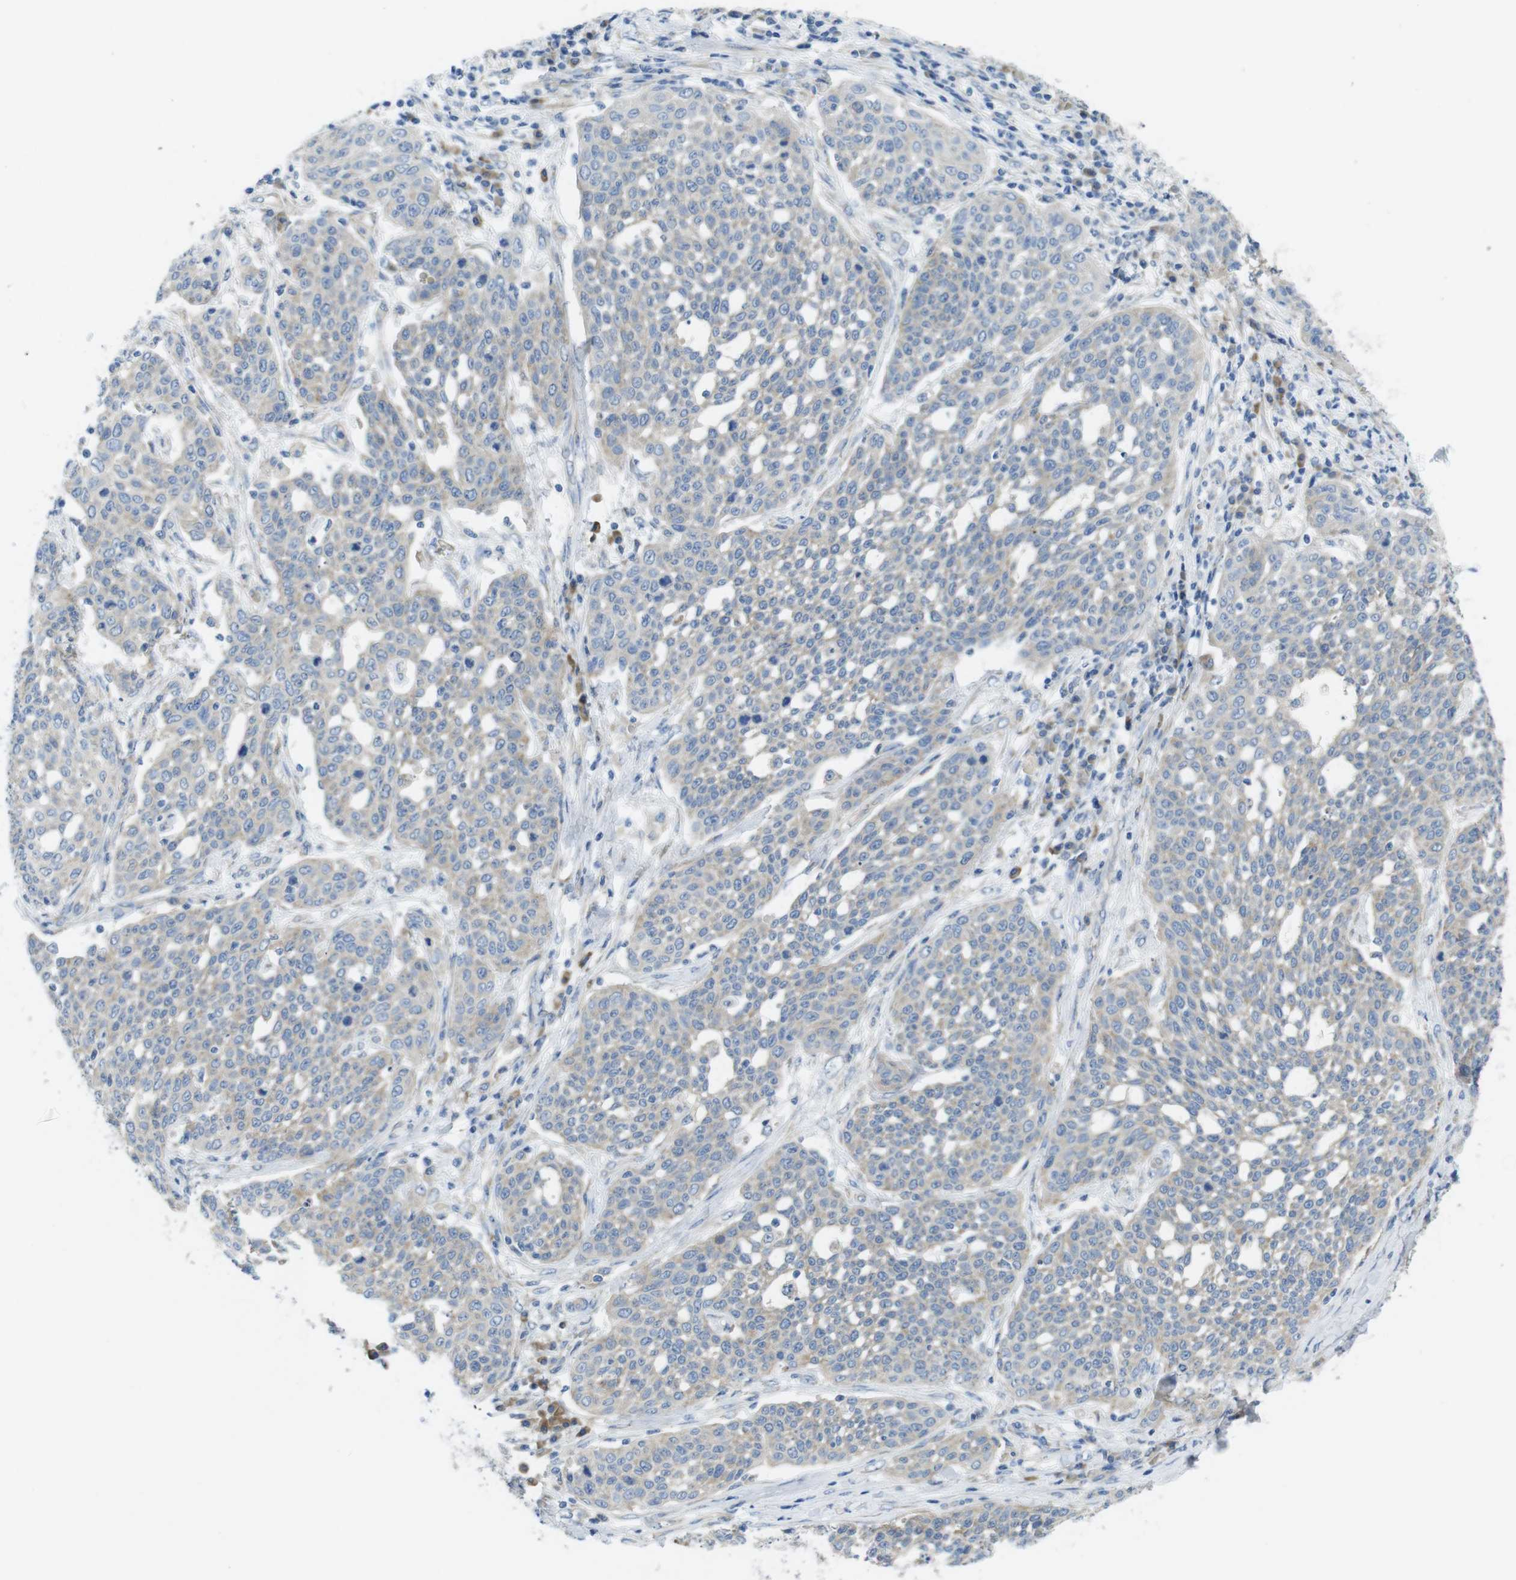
{"staining": {"intensity": "weak", "quantity": ">75%", "location": "cytoplasmic/membranous"}, "tissue": "cervical cancer", "cell_type": "Tumor cells", "image_type": "cancer", "snomed": [{"axis": "morphology", "description": "Squamous cell carcinoma, NOS"}, {"axis": "topography", "description": "Cervix"}], "caption": "A brown stain shows weak cytoplasmic/membranous expression of a protein in human cervical cancer (squamous cell carcinoma) tumor cells.", "gene": "TMEM234", "patient": {"sex": "female", "age": 34}}